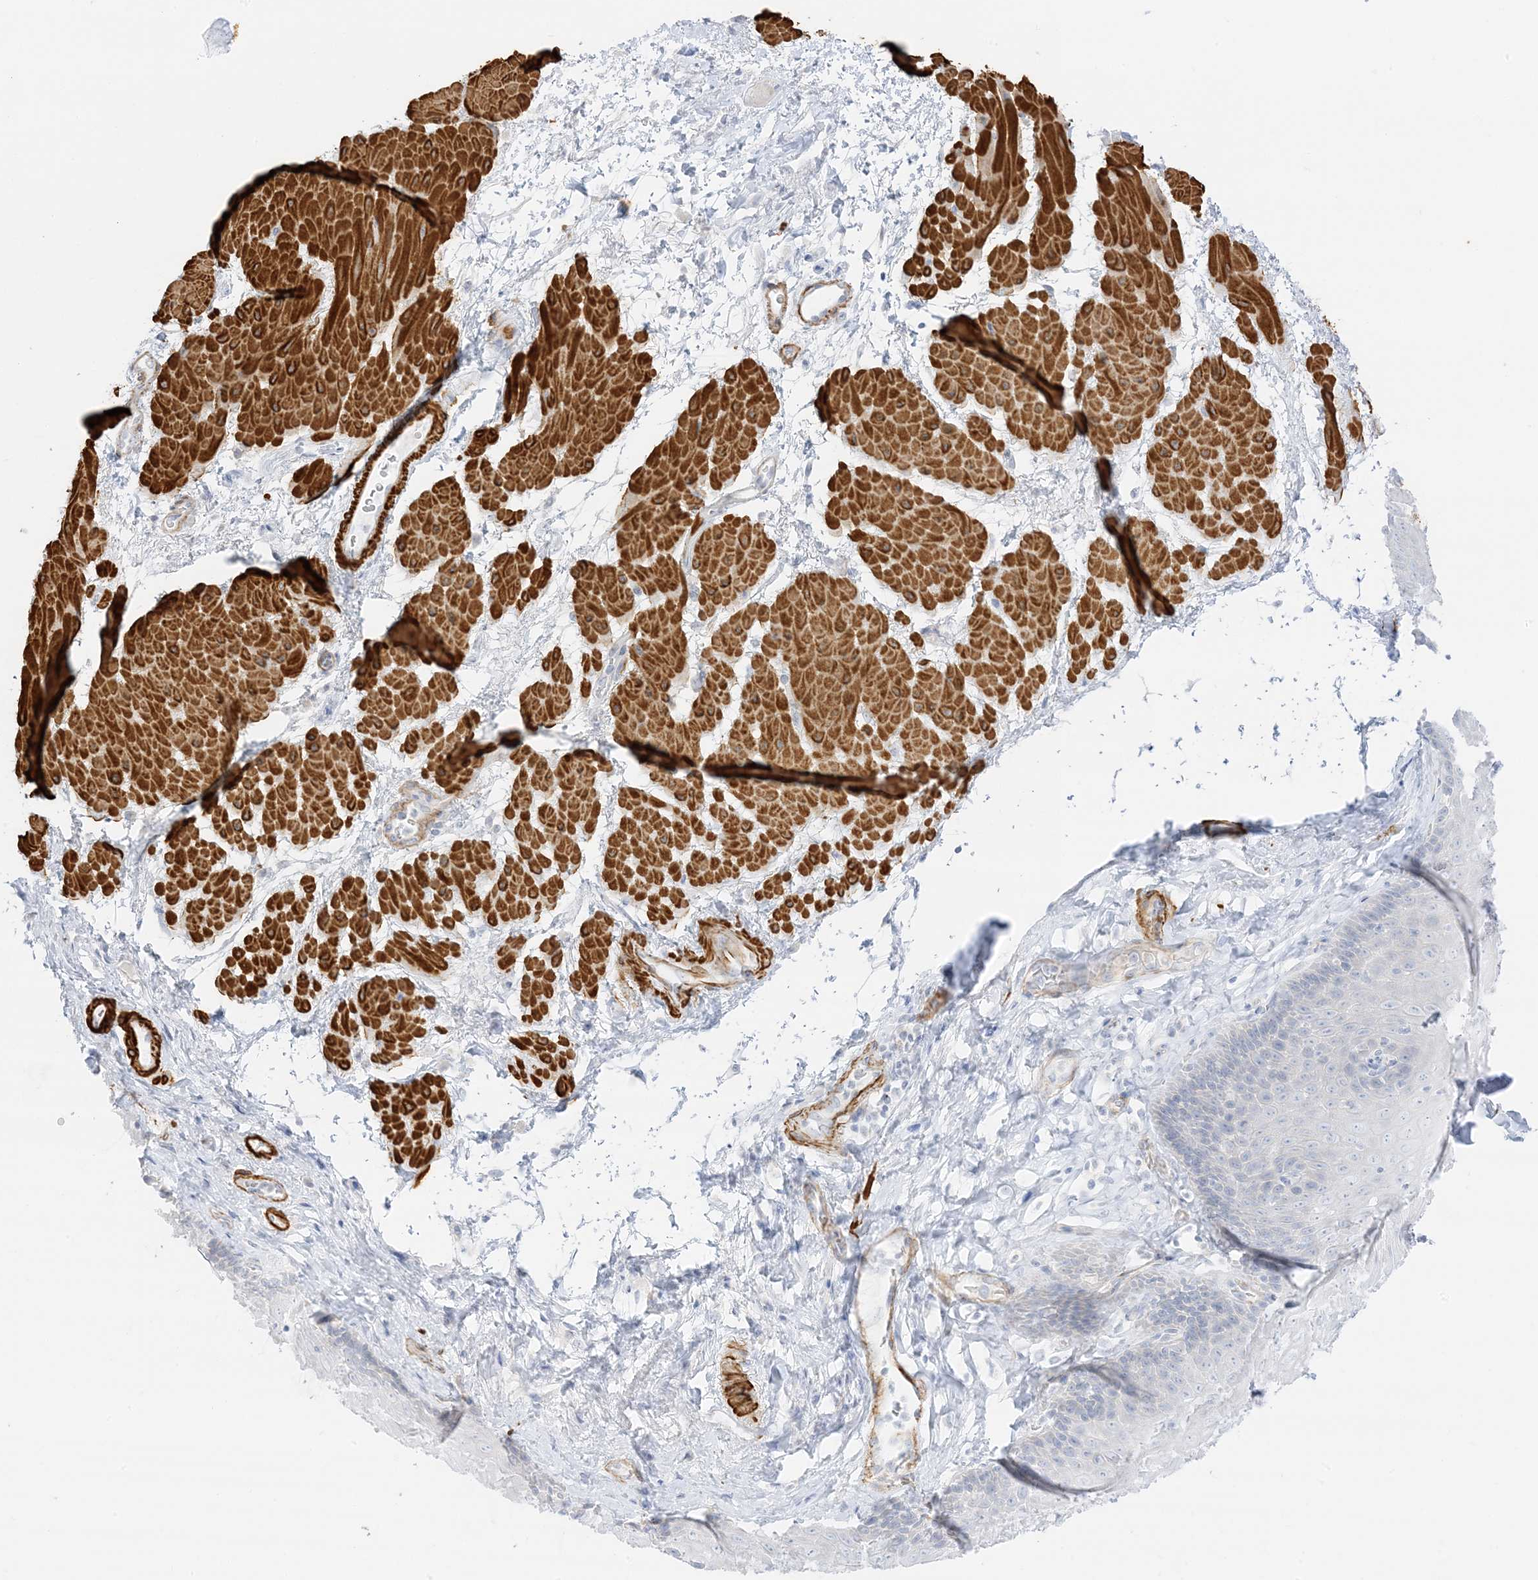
{"staining": {"intensity": "negative", "quantity": "none", "location": "none"}, "tissue": "esophagus", "cell_type": "Squamous epithelial cells", "image_type": "normal", "snomed": [{"axis": "morphology", "description": "Normal tissue, NOS"}, {"axis": "topography", "description": "Esophagus"}], "caption": "Immunohistochemical staining of unremarkable human esophagus shows no significant staining in squamous epithelial cells.", "gene": "SLC22A13", "patient": {"sex": "female", "age": 66}}